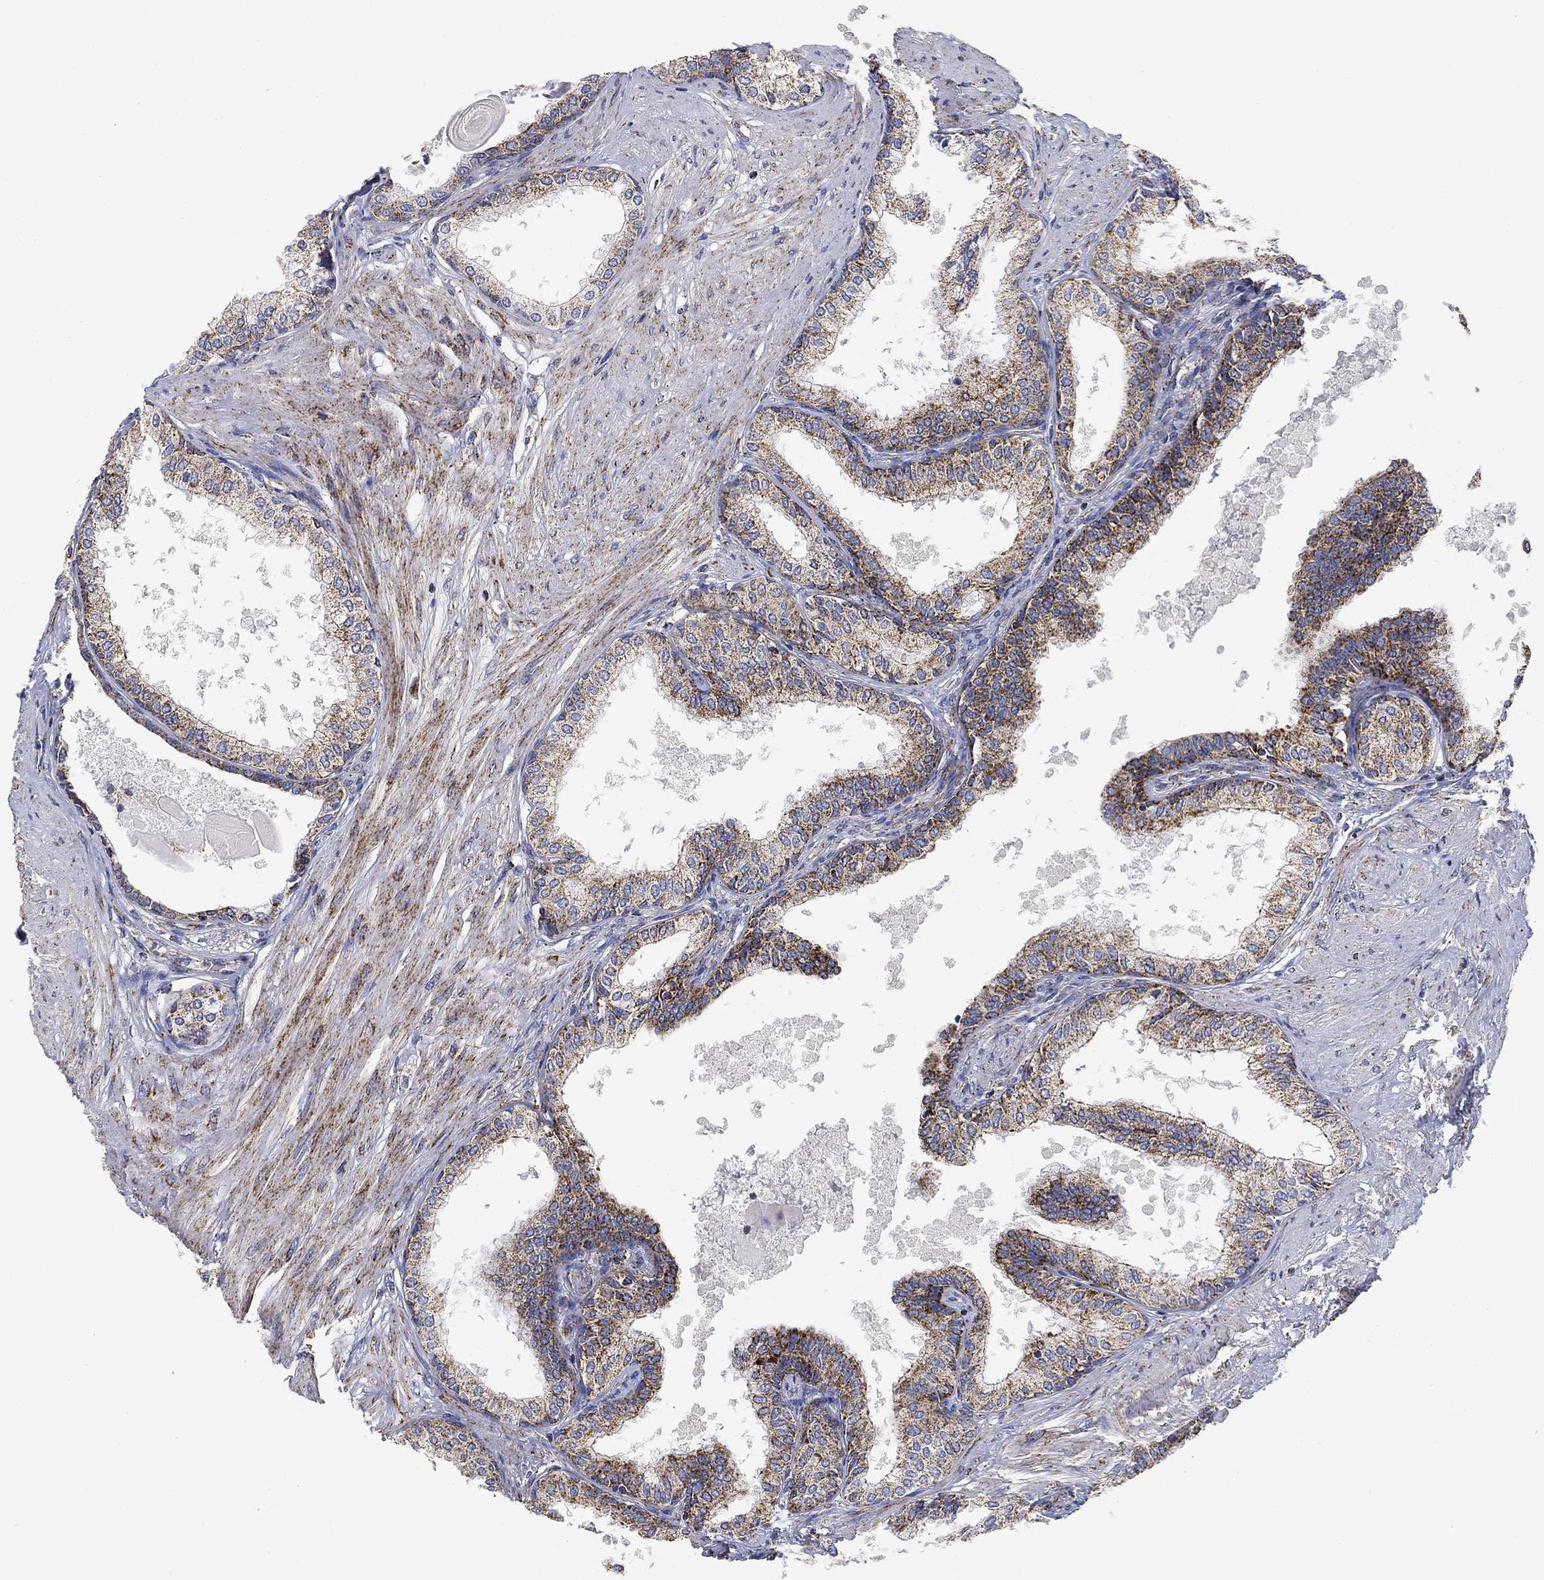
{"staining": {"intensity": "strong", "quantity": "<25%", "location": "cytoplasmic/membranous"}, "tissue": "prostate", "cell_type": "Glandular cells", "image_type": "normal", "snomed": [{"axis": "morphology", "description": "Normal tissue, NOS"}, {"axis": "topography", "description": "Prostate"}], "caption": "Immunohistochemical staining of benign prostate demonstrates strong cytoplasmic/membranous protein staining in approximately <25% of glandular cells. Immunohistochemistry stains the protein in brown and the nuclei are stained blue.", "gene": "NDUFS3", "patient": {"sex": "male", "age": 63}}